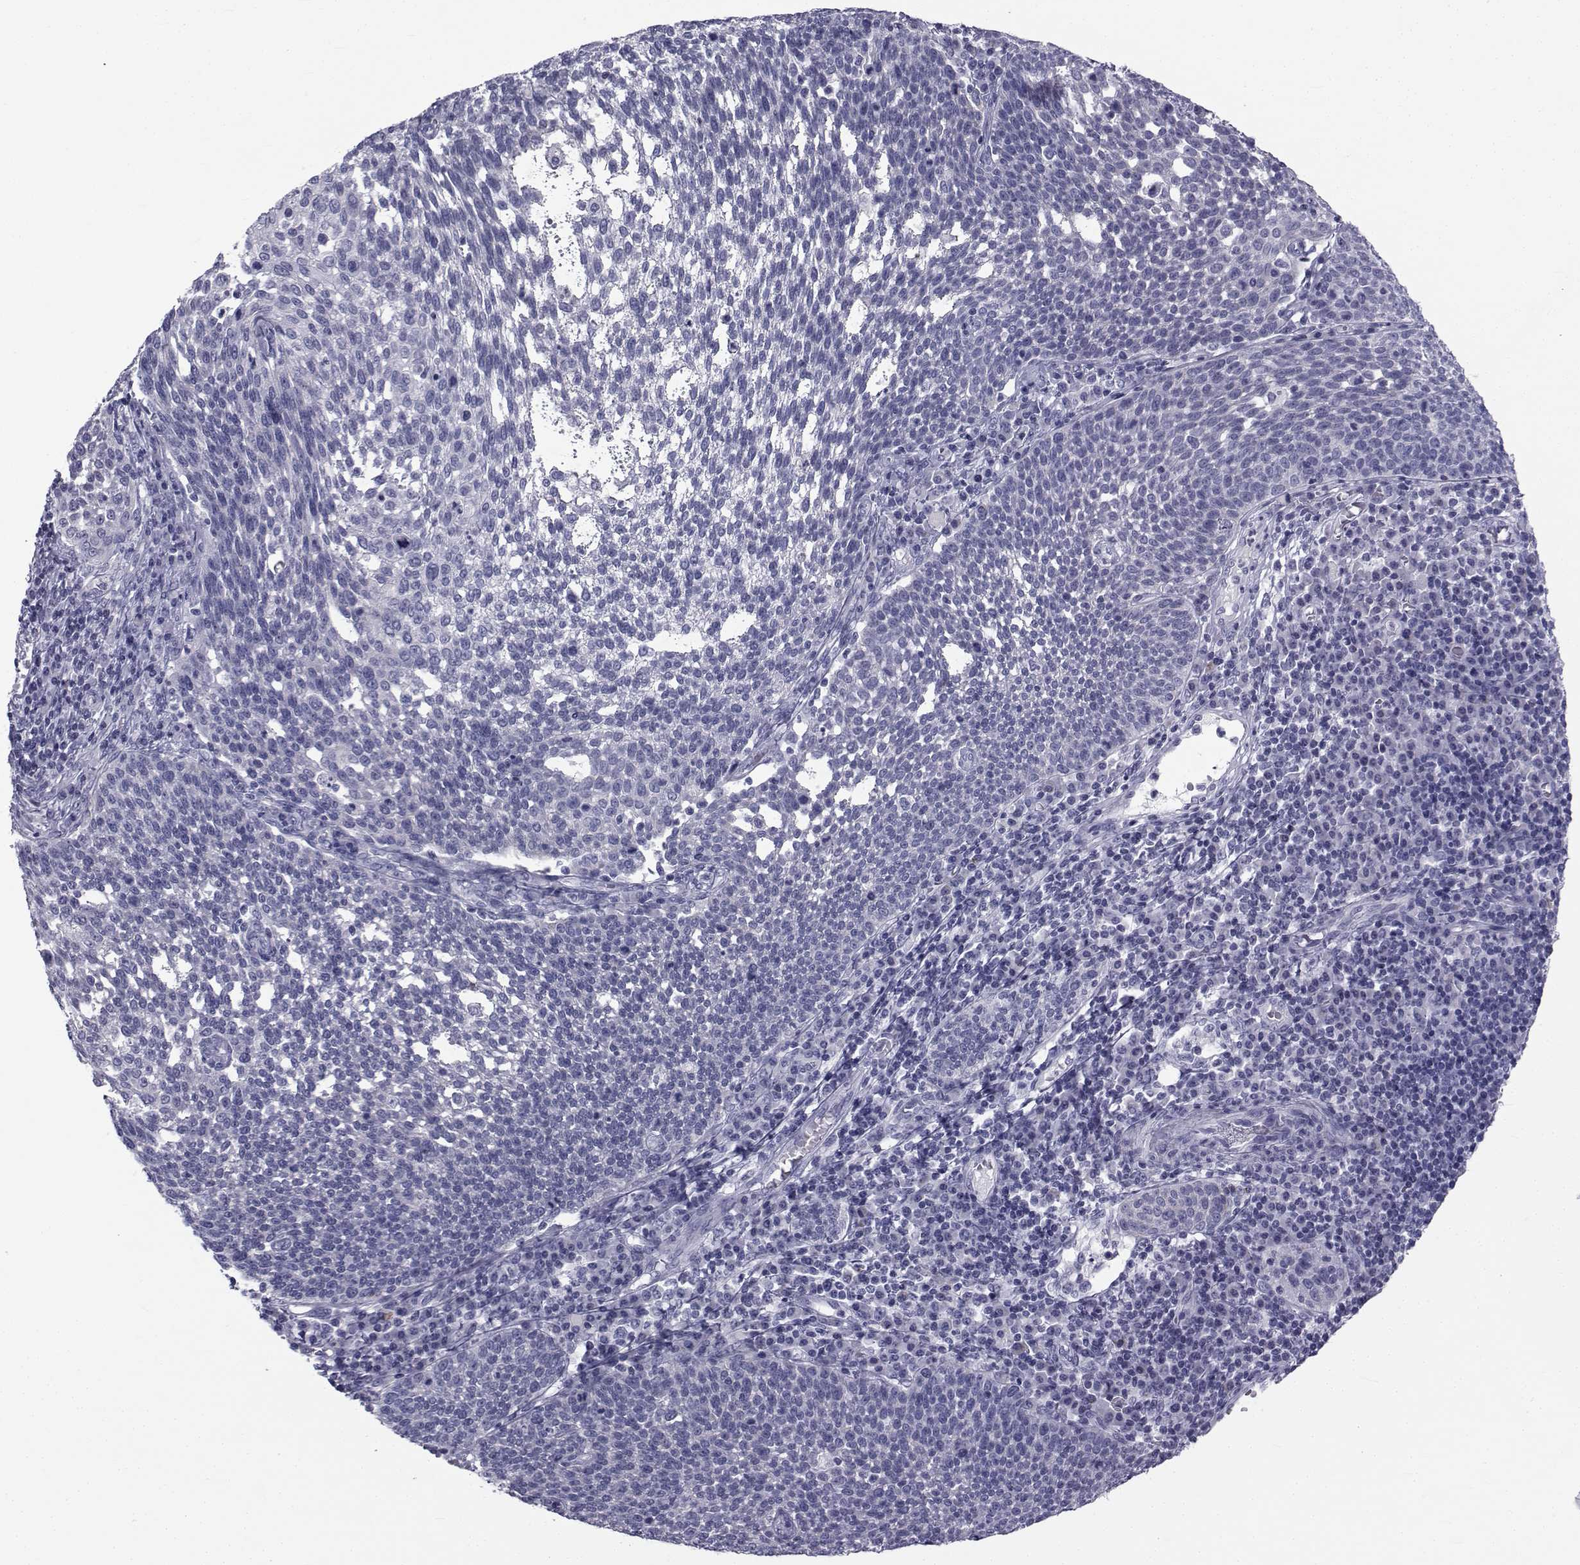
{"staining": {"intensity": "negative", "quantity": "none", "location": "none"}, "tissue": "cervical cancer", "cell_type": "Tumor cells", "image_type": "cancer", "snomed": [{"axis": "morphology", "description": "Squamous cell carcinoma, NOS"}, {"axis": "topography", "description": "Cervix"}], "caption": "This histopathology image is of cervical squamous cell carcinoma stained with immunohistochemistry to label a protein in brown with the nuclei are counter-stained blue. There is no expression in tumor cells. The staining was performed using DAB to visualize the protein expression in brown, while the nuclei were stained in blue with hematoxylin (Magnification: 20x).", "gene": "FDXR", "patient": {"sex": "female", "age": 34}}